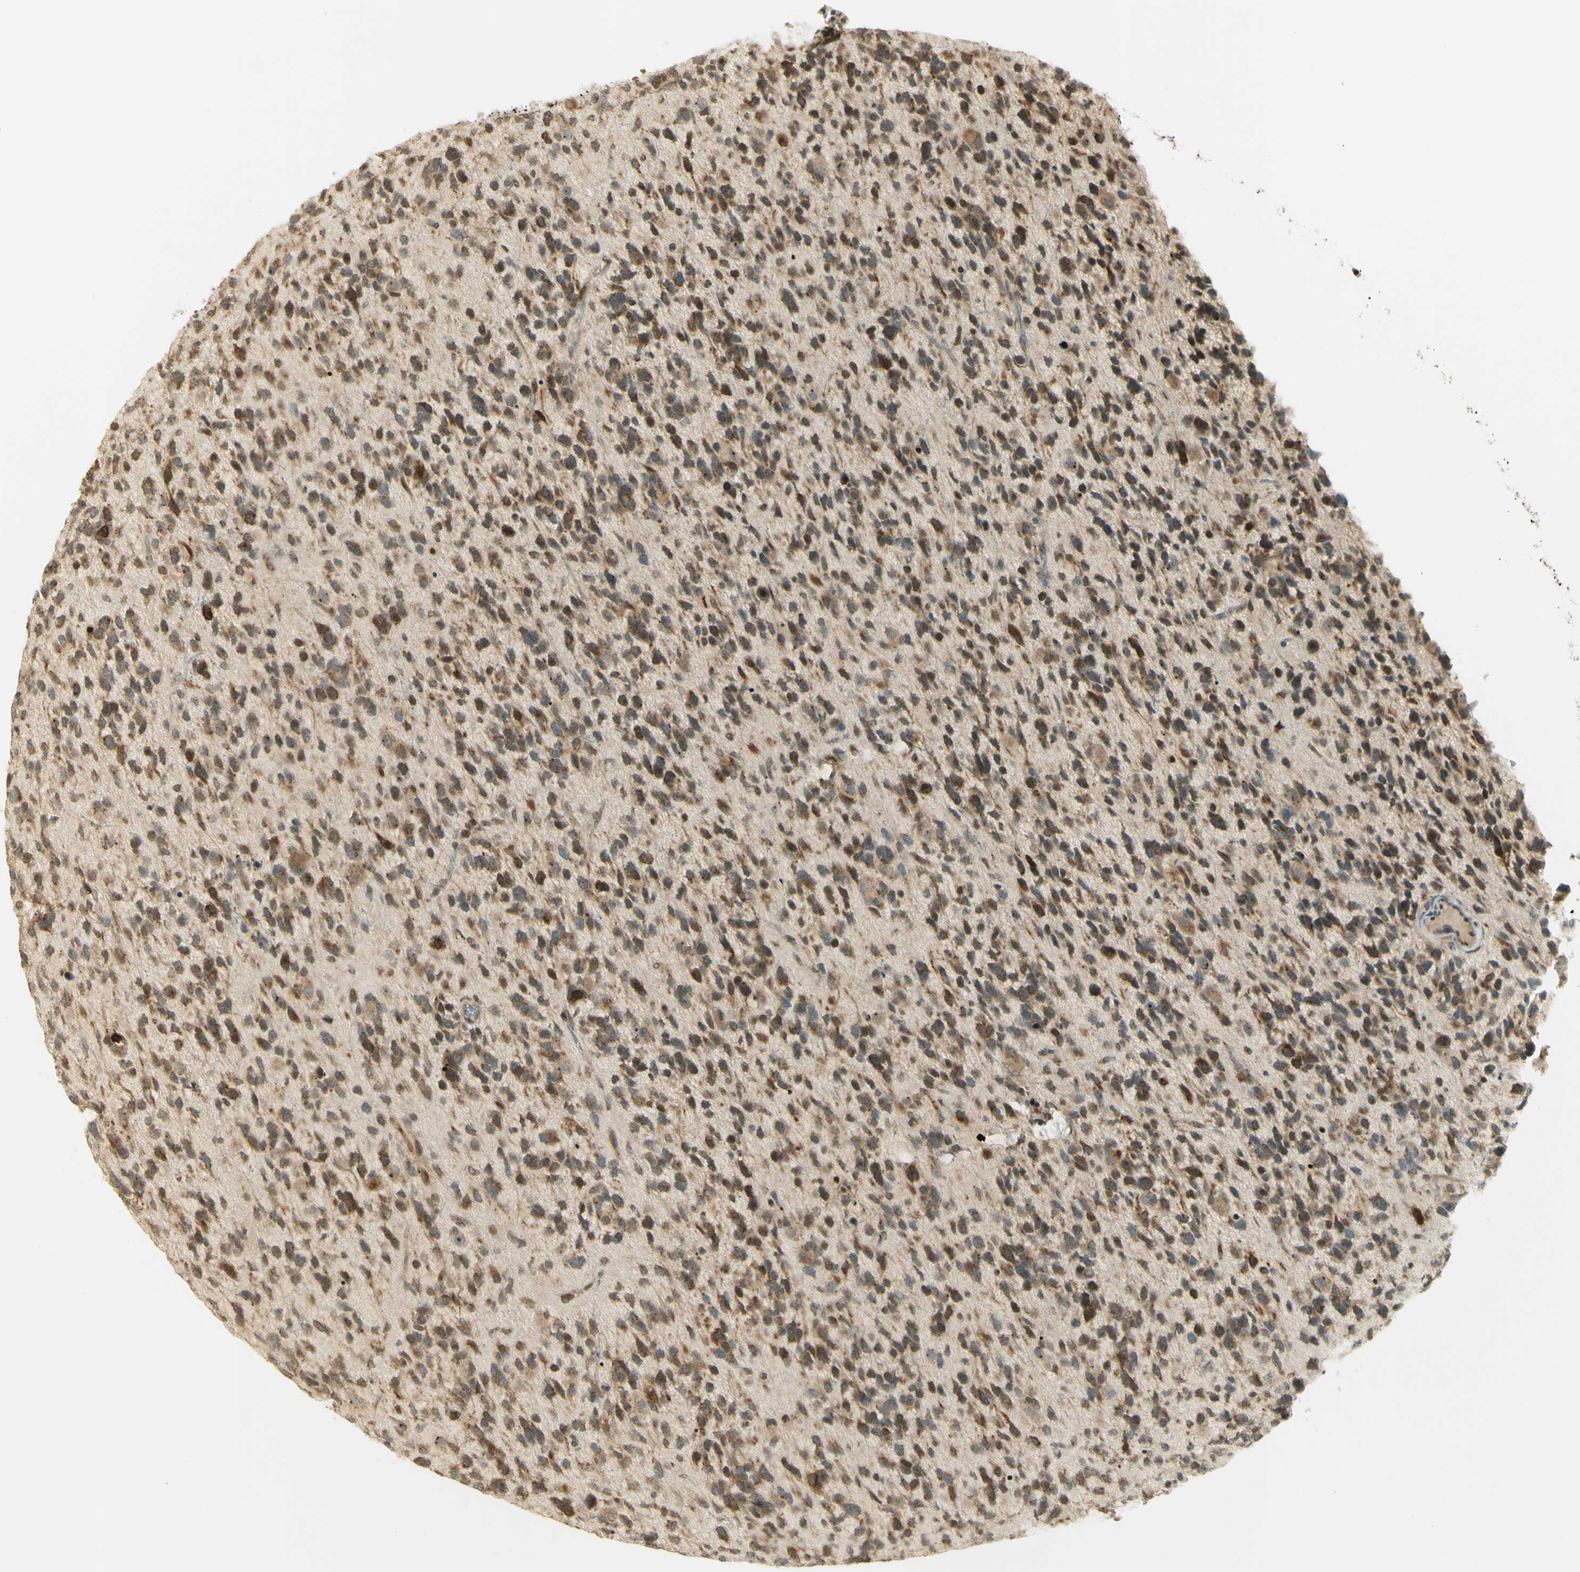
{"staining": {"intensity": "moderate", "quantity": ">75%", "location": "cytoplasmic/membranous,nuclear"}, "tissue": "glioma", "cell_type": "Tumor cells", "image_type": "cancer", "snomed": [{"axis": "morphology", "description": "Glioma, malignant, High grade"}, {"axis": "topography", "description": "Brain"}], "caption": "Brown immunohistochemical staining in human malignant glioma (high-grade) reveals moderate cytoplasmic/membranous and nuclear staining in about >75% of tumor cells. (Stains: DAB in brown, nuclei in blue, Microscopy: brightfield microscopy at high magnification).", "gene": "KIF11", "patient": {"sex": "female", "age": 58}}